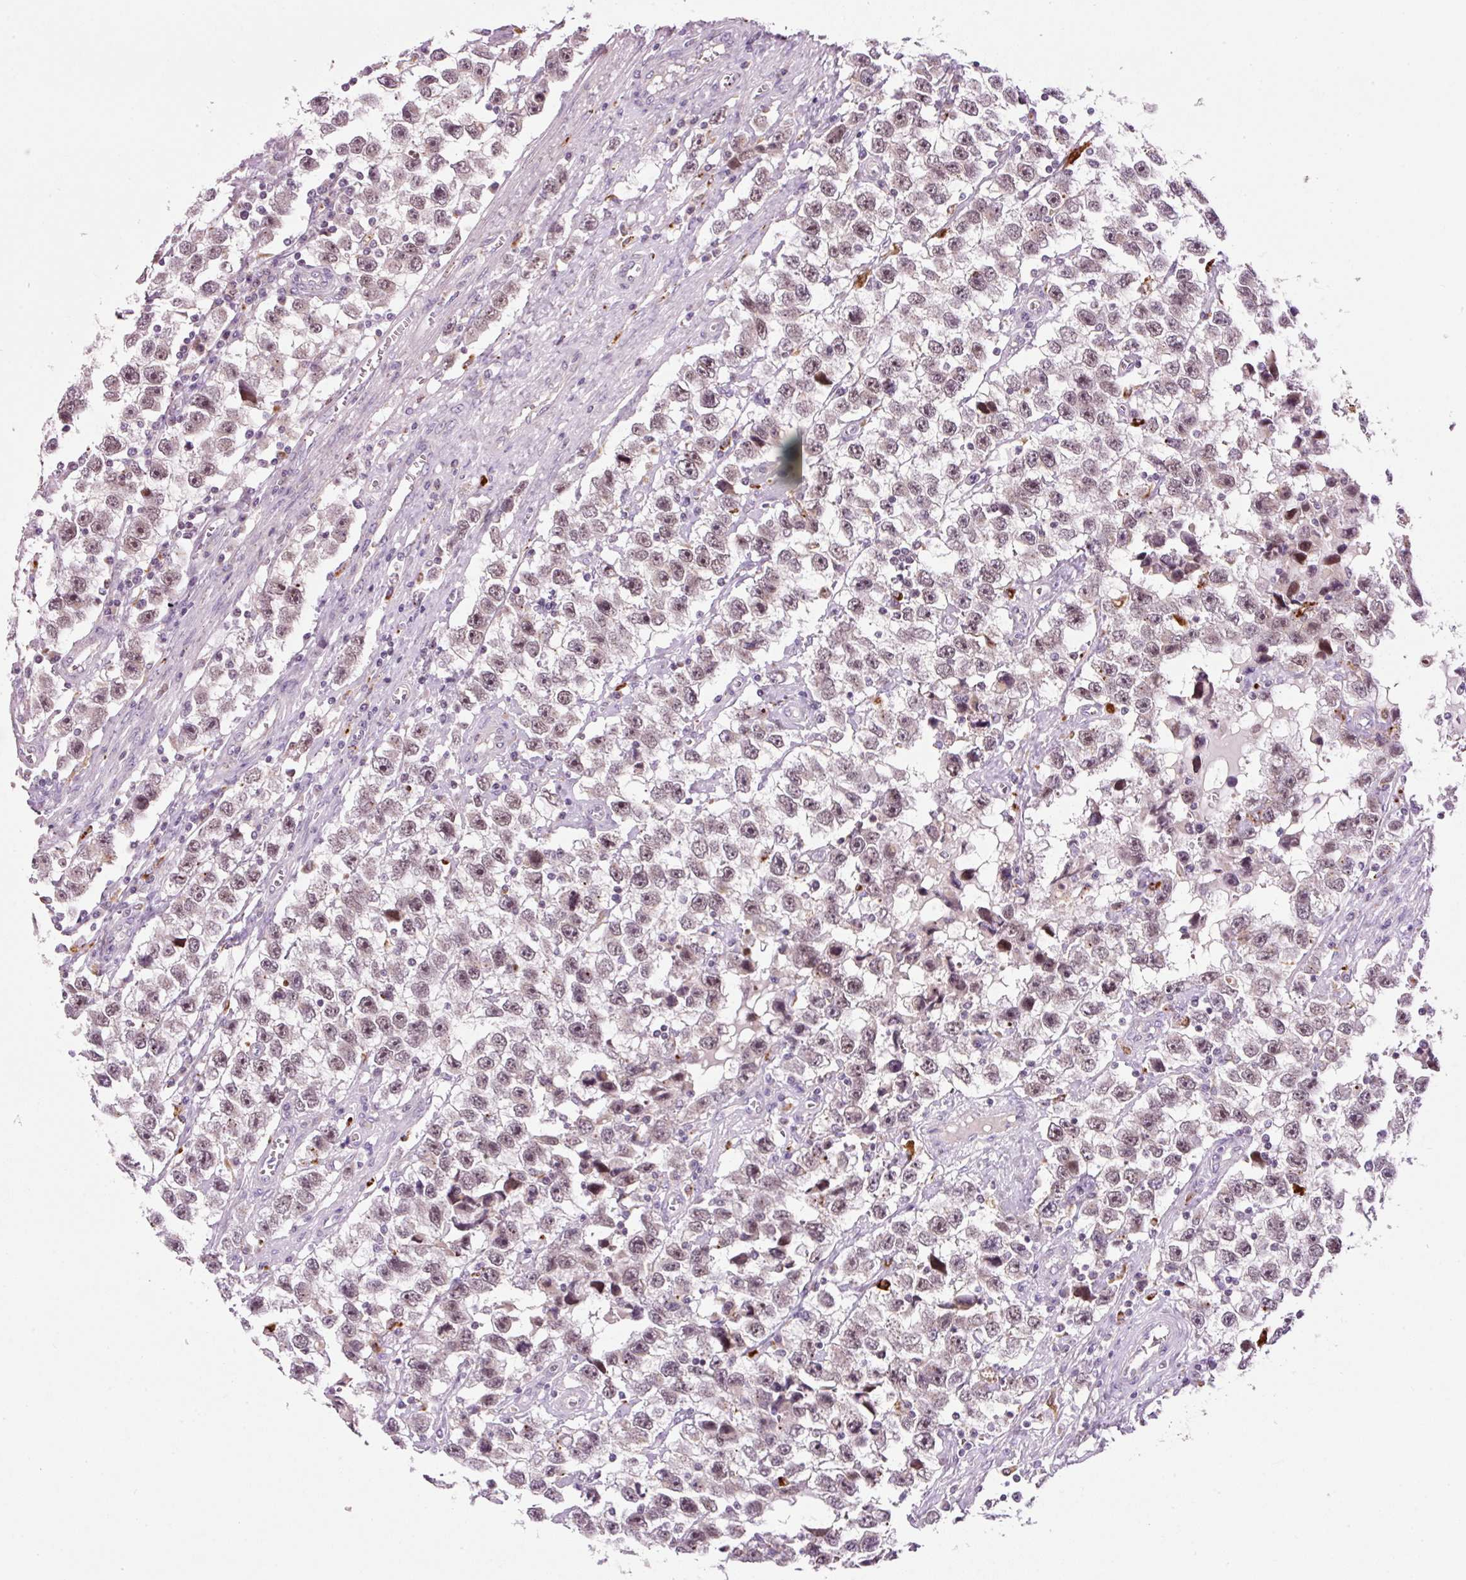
{"staining": {"intensity": "weak", "quantity": "<25%", "location": "nuclear"}, "tissue": "testis cancer", "cell_type": "Tumor cells", "image_type": "cancer", "snomed": [{"axis": "morphology", "description": "Seminoma, NOS"}, {"axis": "topography", "description": "Testis"}], "caption": "Human seminoma (testis) stained for a protein using immunohistochemistry shows no staining in tumor cells.", "gene": "ZNF639", "patient": {"sex": "male", "age": 33}}